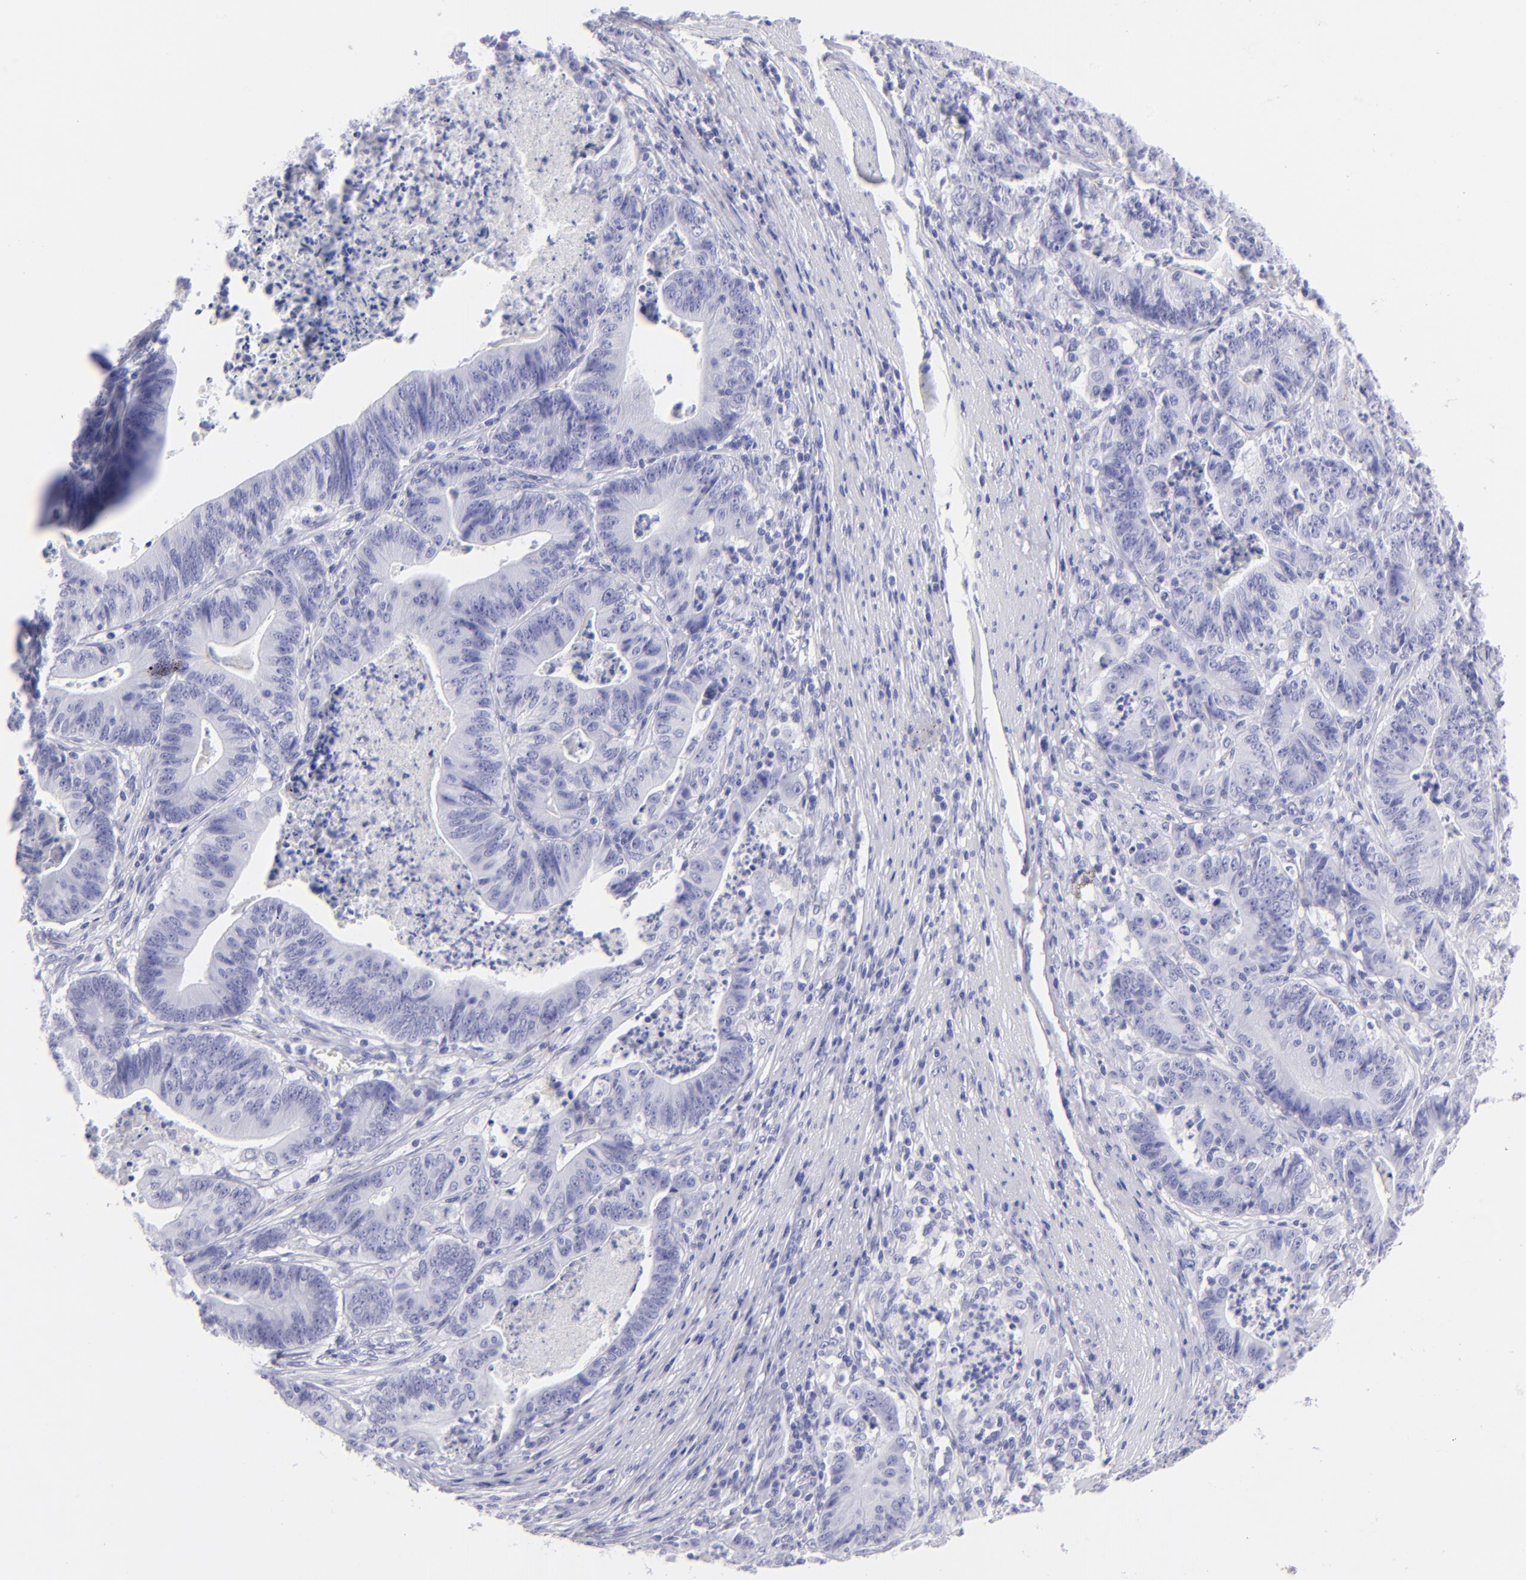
{"staining": {"intensity": "negative", "quantity": "none", "location": "none"}, "tissue": "stomach cancer", "cell_type": "Tumor cells", "image_type": "cancer", "snomed": [{"axis": "morphology", "description": "Adenocarcinoma, NOS"}, {"axis": "topography", "description": "Stomach, lower"}], "caption": "A high-resolution image shows IHC staining of stomach cancer (adenocarcinoma), which shows no significant staining in tumor cells.", "gene": "SLC1A3", "patient": {"sex": "female", "age": 86}}